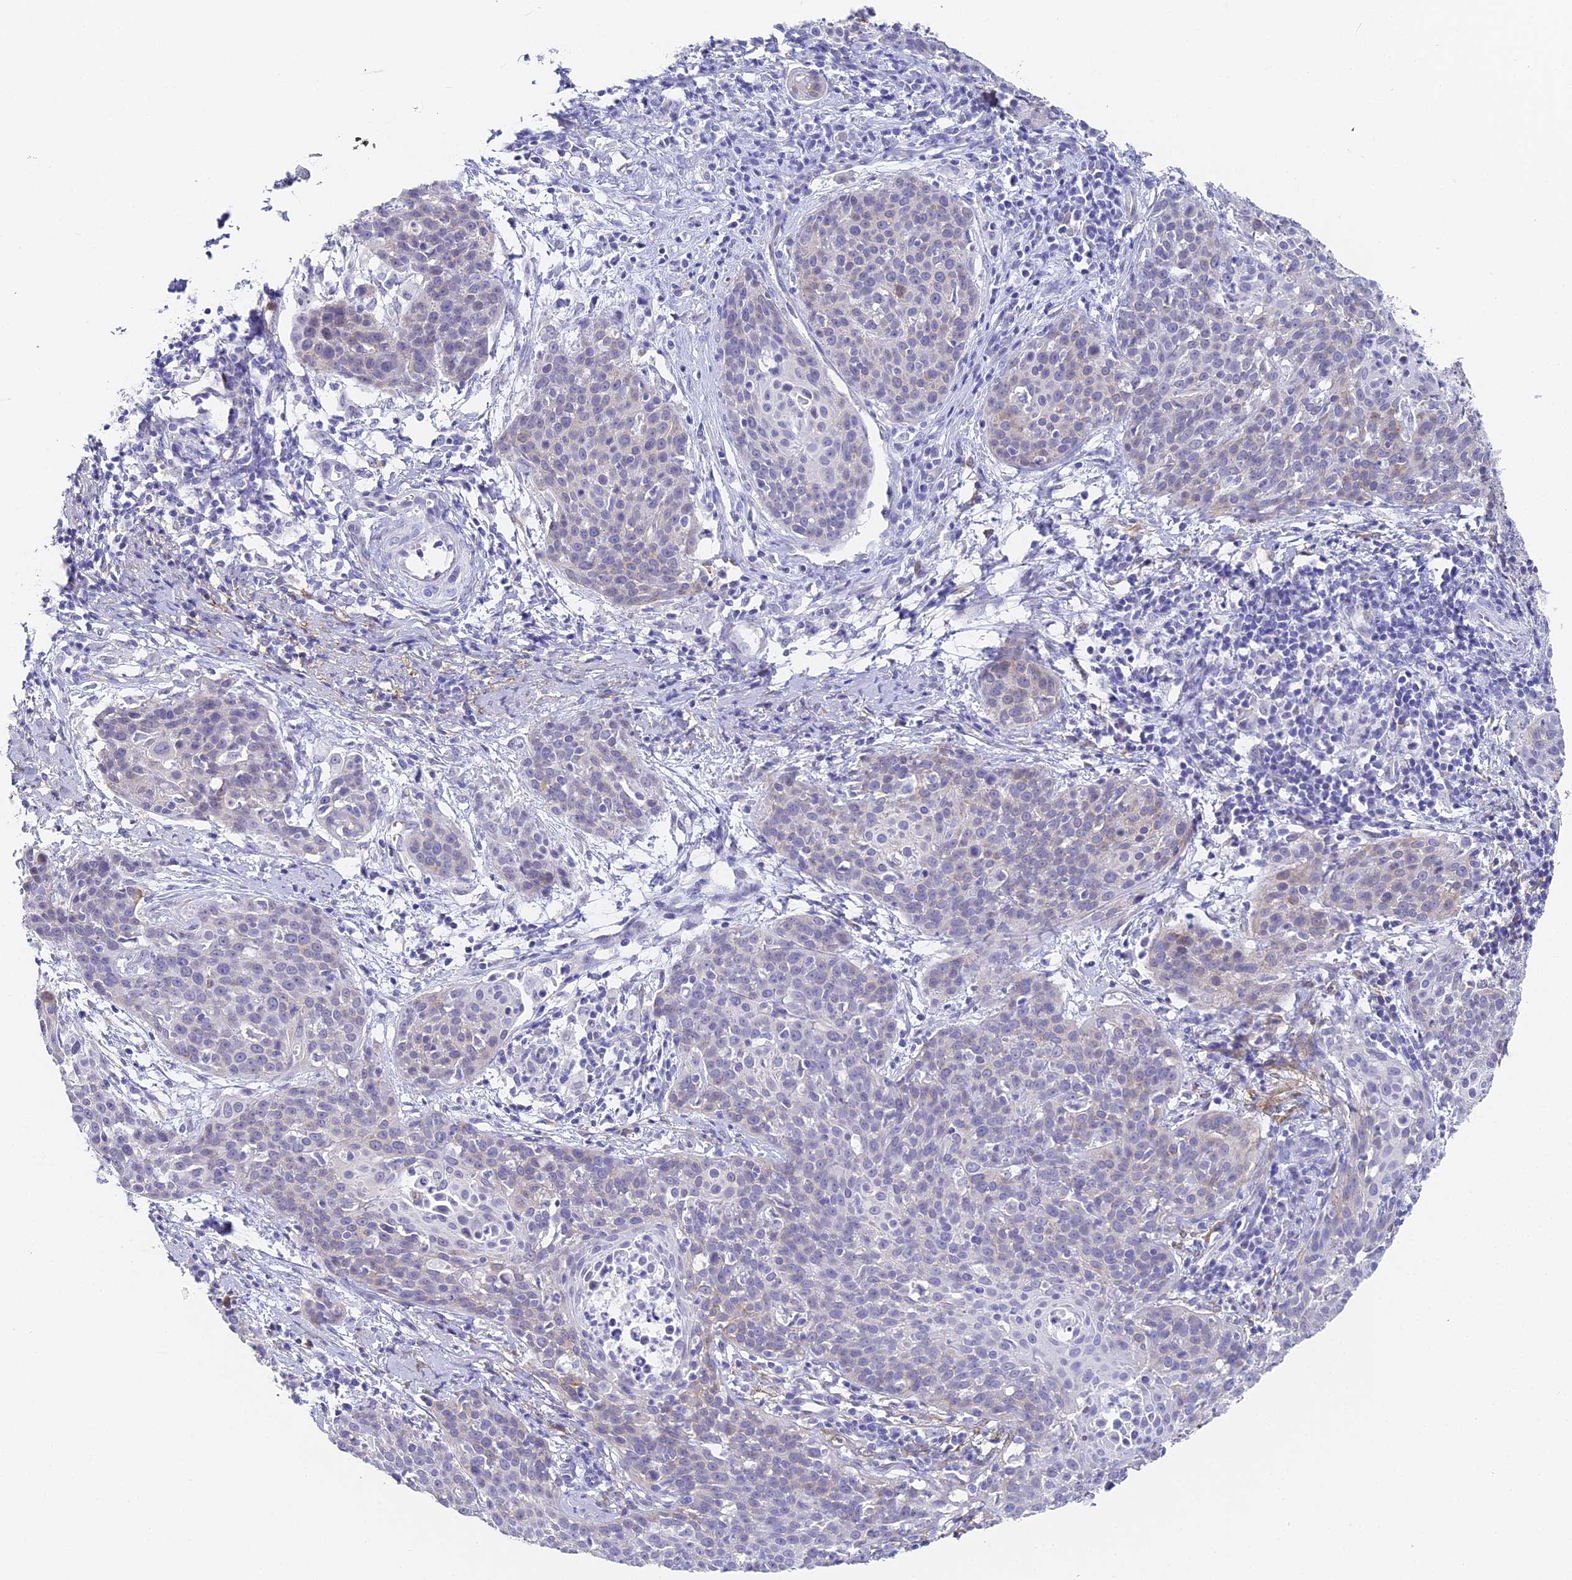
{"staining": {"intensity": "negative", "quantity": "none", "location": "none"}, "tissue": "cervical cancer", "cell_type": "Tumor cells", "image_type": "cancer", "snomed": [{"axis": "morphology", "description": "Squamous cell carcinoma, NOS"}, {"axis": "topography", "description": "Cervix"}], "caption": "Human cervical squamous cell carcinoma stained for a protein using immunohistochemistry shows no positivity in tumor cells.", "gene": "GJA1", "patient": {"sex": "female", "age": 38}}